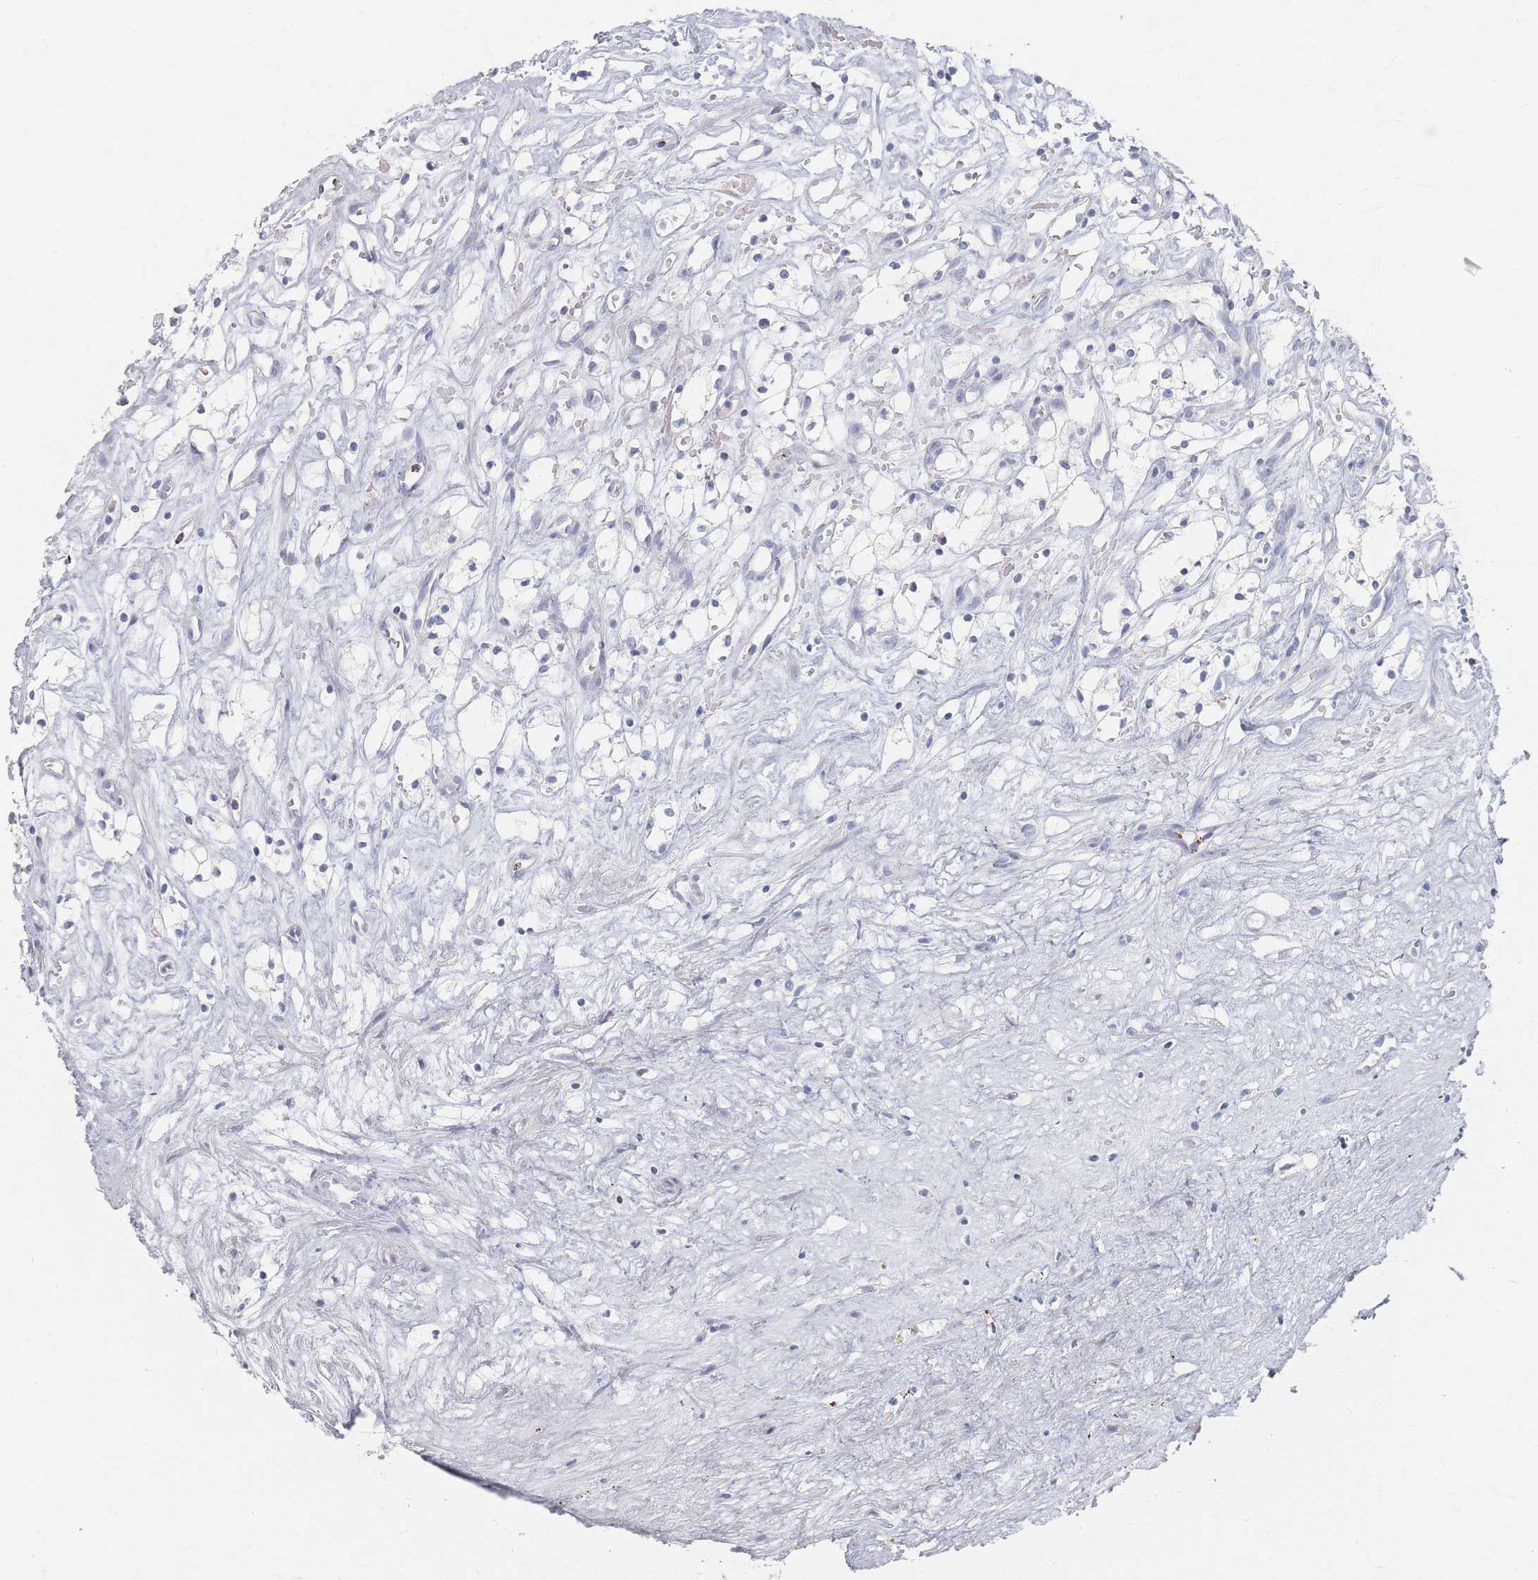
{"staining": {"intensity": "negative", "quantity": "none", "location": "none"}, "tissue": "renal cancer", "cell_type": "Tumor cells", "image_type": "cancer", "snomed": [{"axis": "morphology", "description": "Adenocarcinoma, NOS"}, {"axis": "topography", "description": "Kidney"}], "caption": "This is a histopathology image of immunohistochemistry (IHC) staining of renal cancer, which shows no positivity in tumor cells. Brightfield microscopy of immunohistochemistry (IHC) stained with DAB (brown) and hematoxylin (blue), captured at high magnification.", "gene": "SLC2A11", "patient": {"sex": "male", "age": 59}}